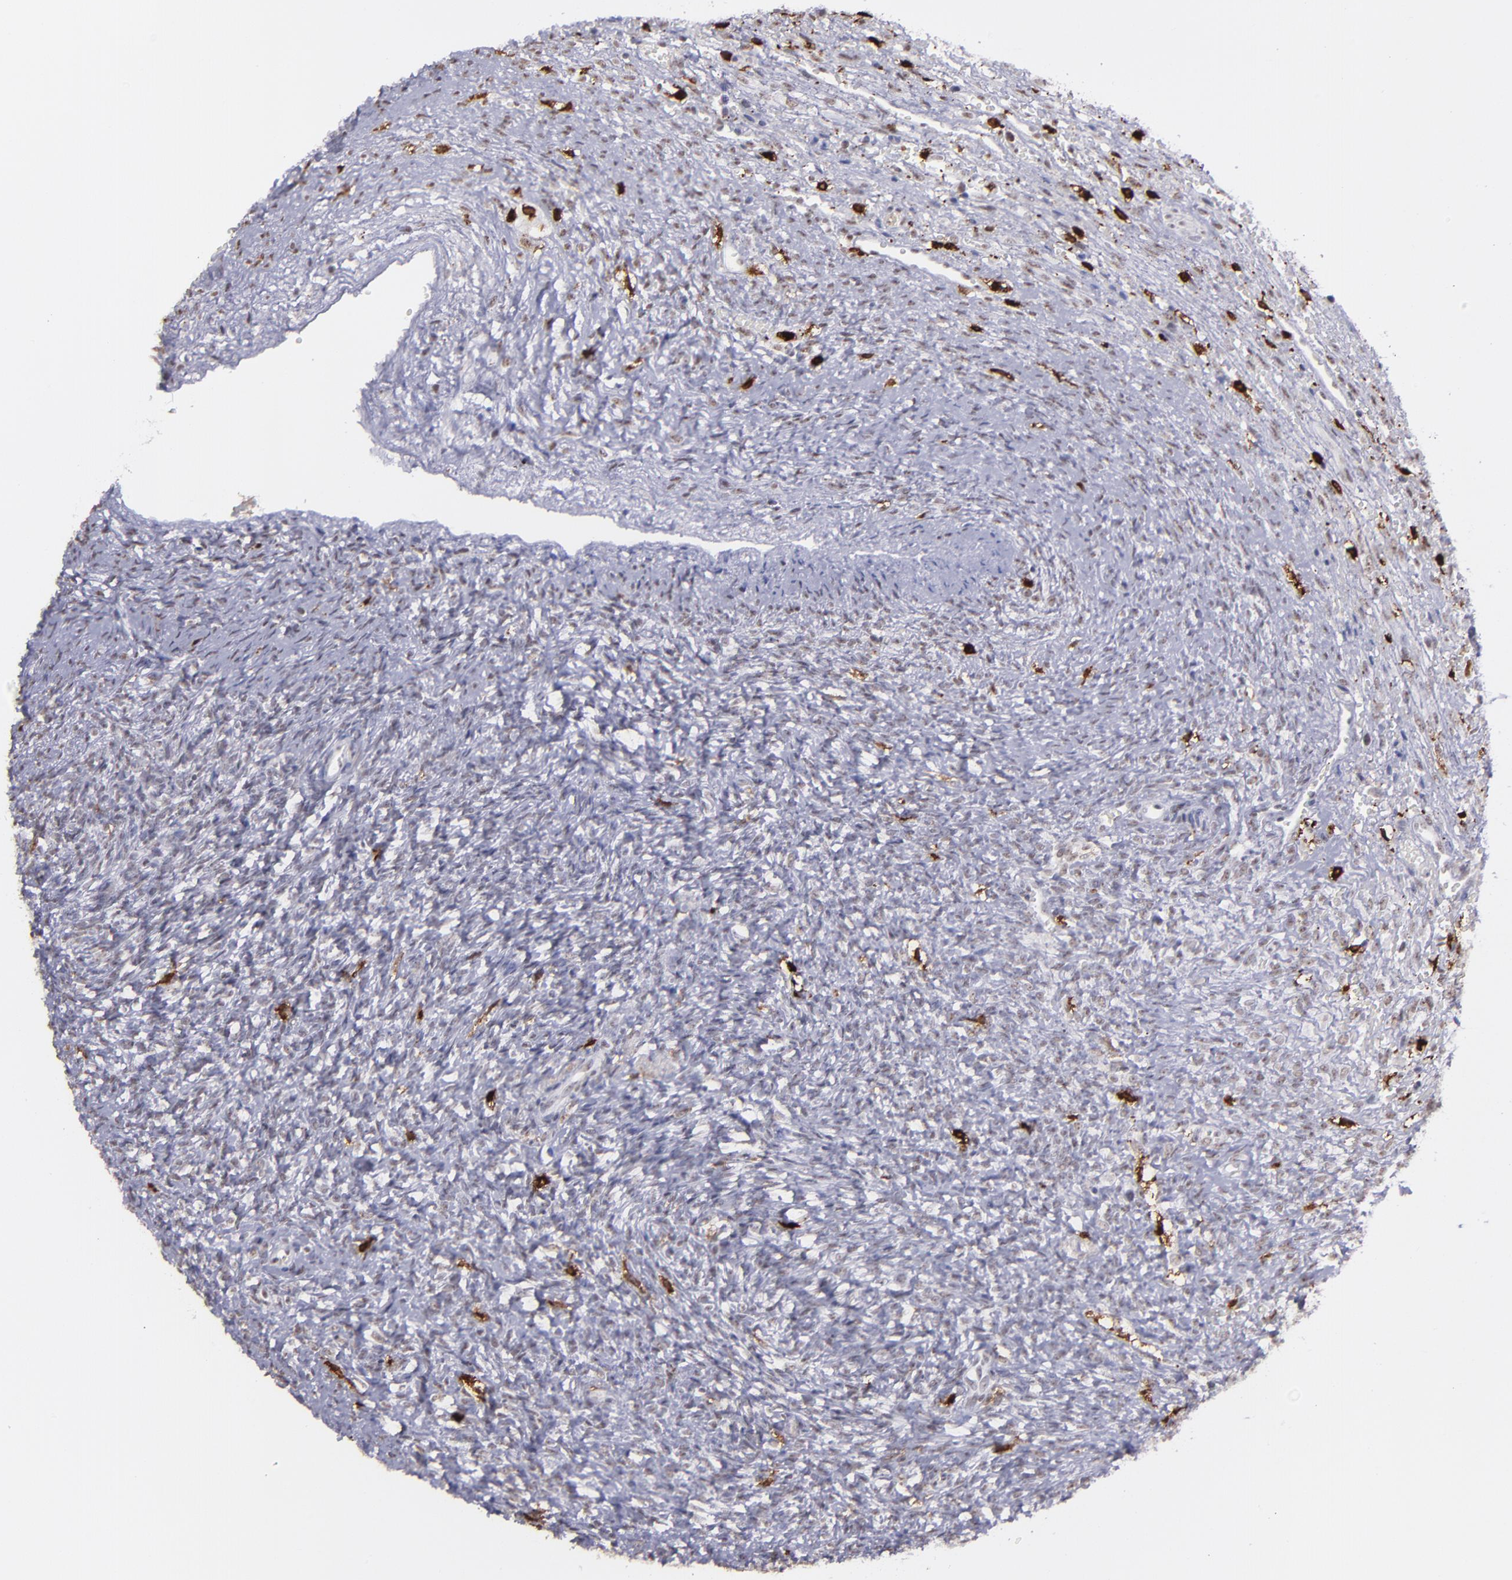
{"staining": {"intensity": "negative", "quantity": "none", "location": "none"}, "tissue": "ovary", "cell_type": "Ovarian stroma cells", "image_type": "normal", "snomed": [{"axis": "morphology", "description": "Normal tissue, NOS"}, {"axis": "topography", "description": "Ovary"}], "caption": "An IHC histopathology image of benign ovary is shown. There is no staining in ovarian stroma cells of ovary. Brightfield microscopy of IHC stained with DAB (3,3'-diaminobenzidine) (brown) and hematoxylin (blue), captured at high magnification.", "gene": "NCF2", "patient": {"sex": "female", "age": 56}}